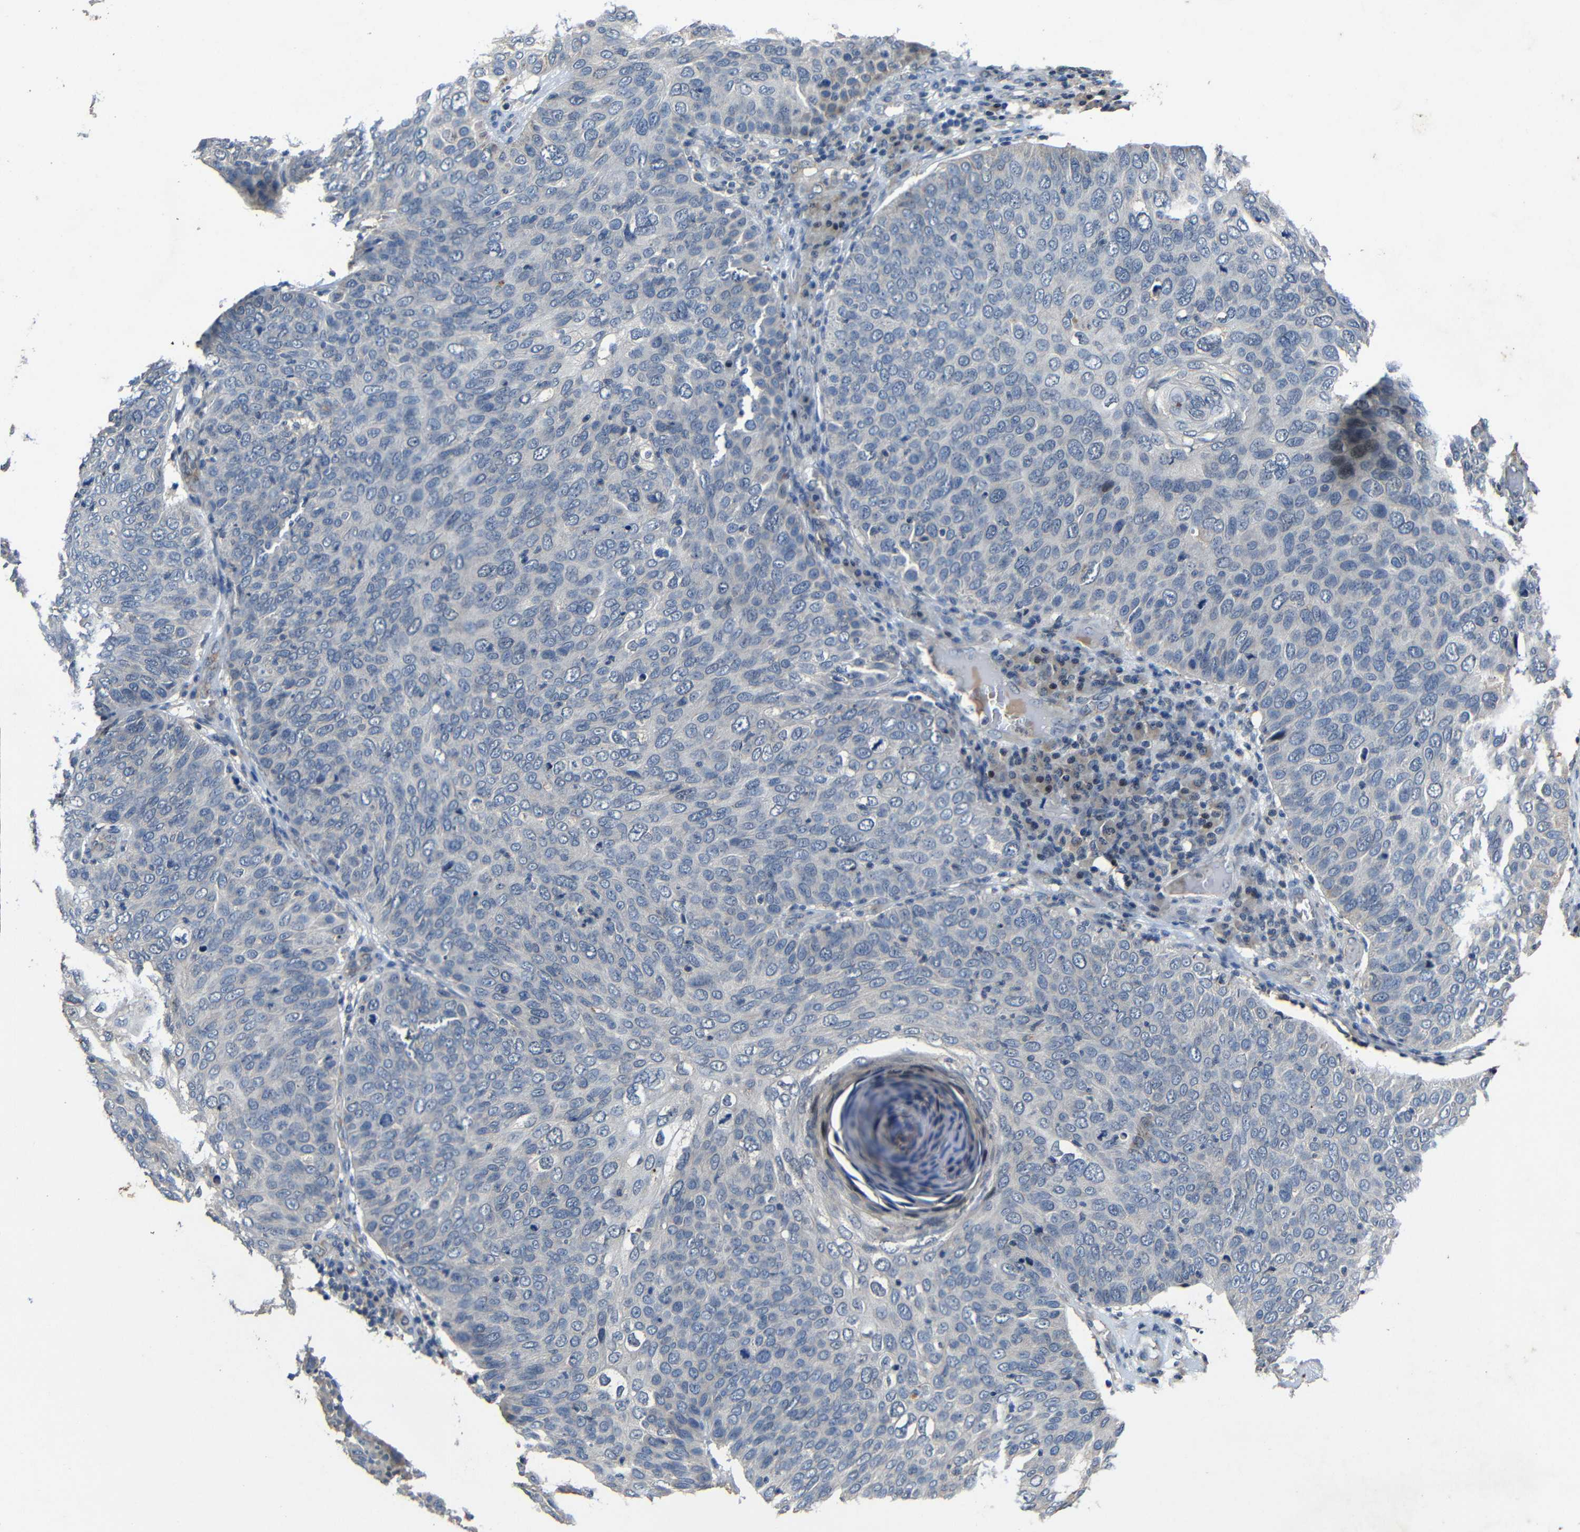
{"staining": {"intensity": "negative", "quantity": "none", "location": "none"}, "tissue": "skin cancer", "cell_type": "Tumor cells", "image_type": "cancer", "snomed": [{"axis": "morphology", "description": "Squamous cell carcinoma, NOS"}, {"axis": "topography", "description": "Skin"}], "caption": "IHC of skin cancer shows no expression in tumor cells.", "gene": "C6orf89", "patient": {"sex": "male", "age": 87}}